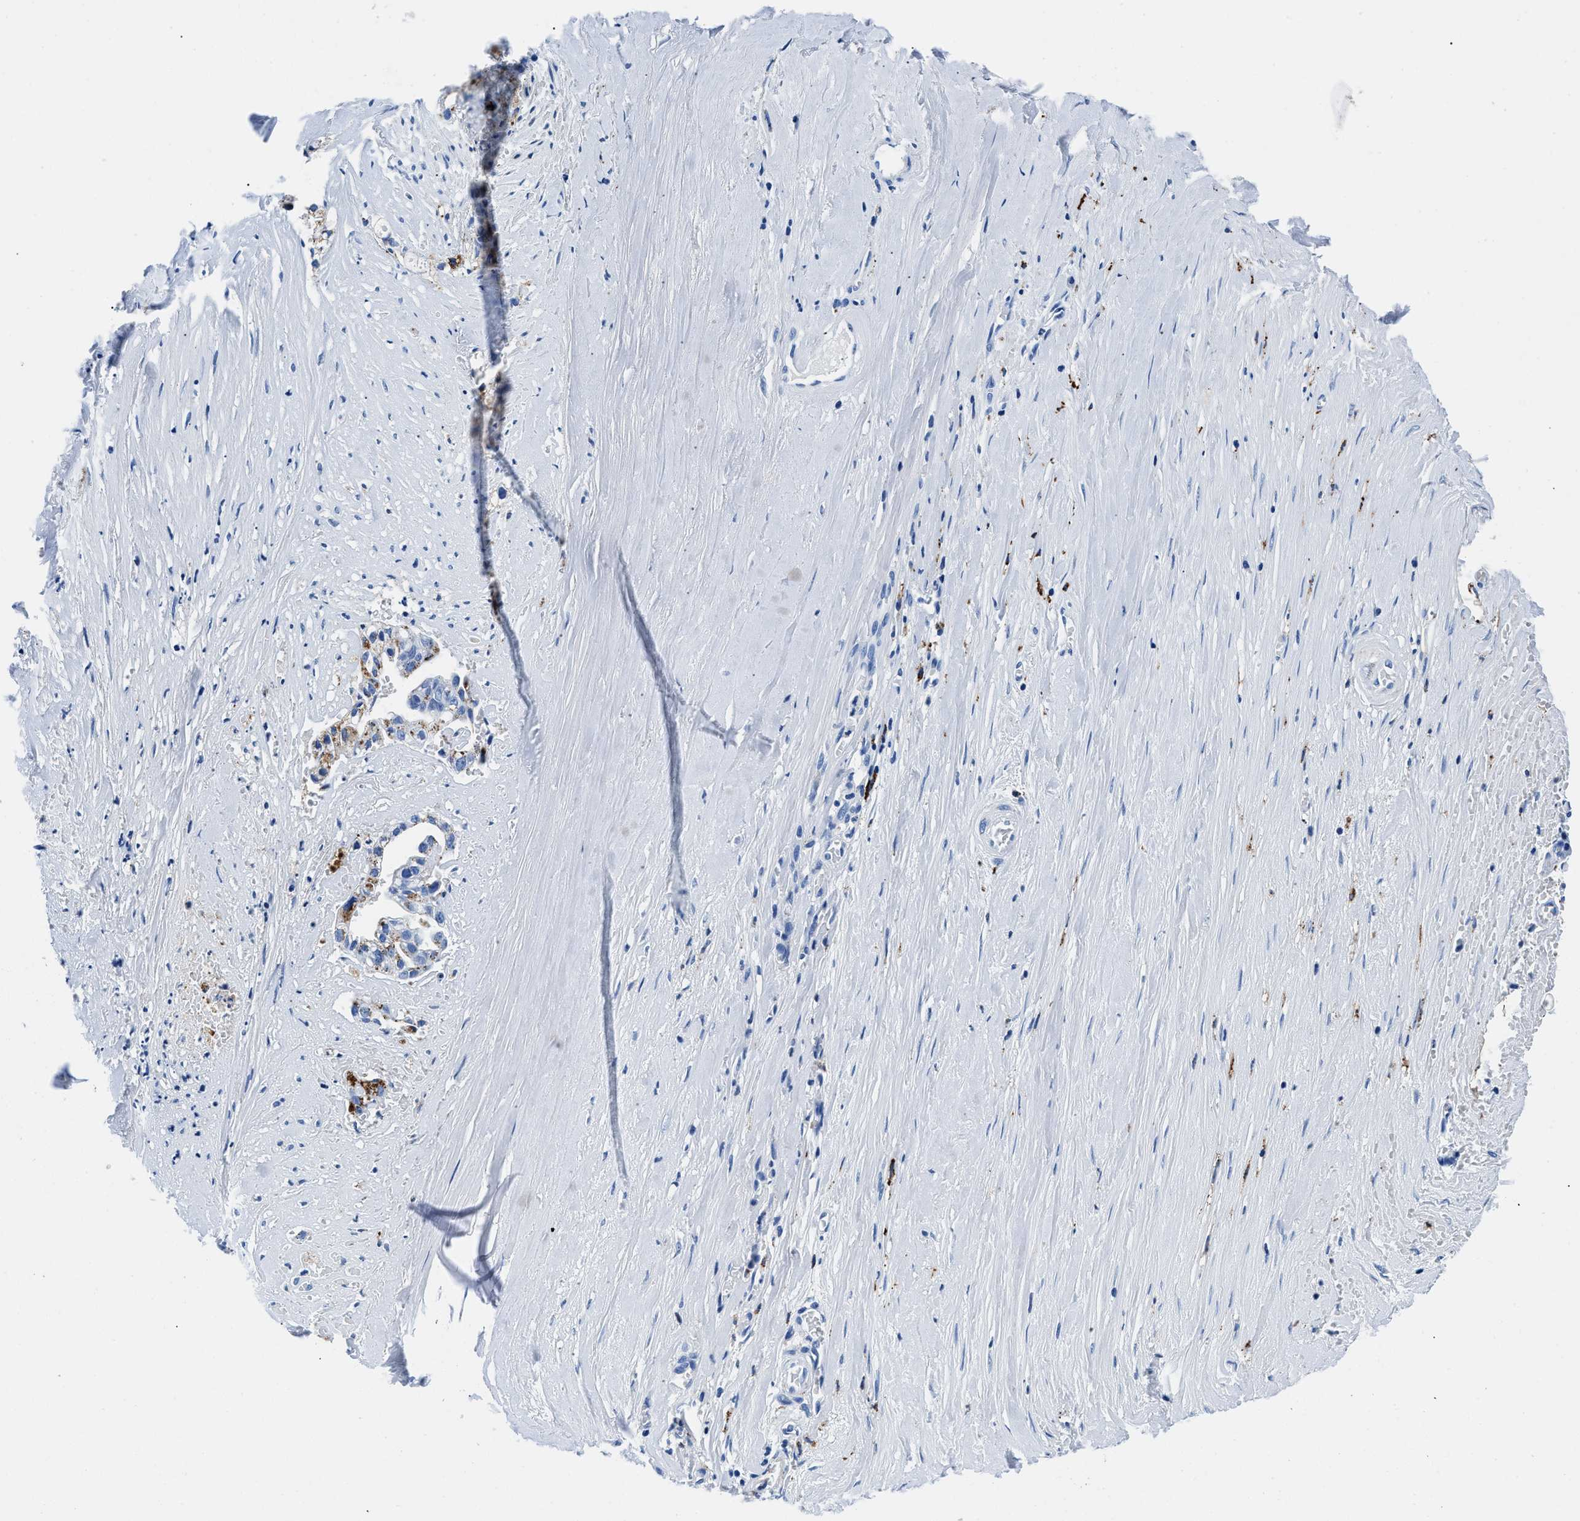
{"staining": {"intensity": "moderate", "quantity": "25%-75%", "location": "cytoplasmic/membranous"}, "tissue": "liver cancer", "cell_type": "Tumor cells", "image_type": "cancer", "snomed": [{"axis": "morphology", "description": "Cholangiocarcinoma"}, {"axis": "topography", "description": "Liver"}], "caption": "Immunohistochemistry (IHC) image of liver cholangiocarcinoma stained for a protein (brown), which shows medium levels of moderate cytoplasmic/membranous positivity in about 25%-75% of tumor cells.", "gene": "OR14K1", "patient": {"sex": "female", "age": 70}}